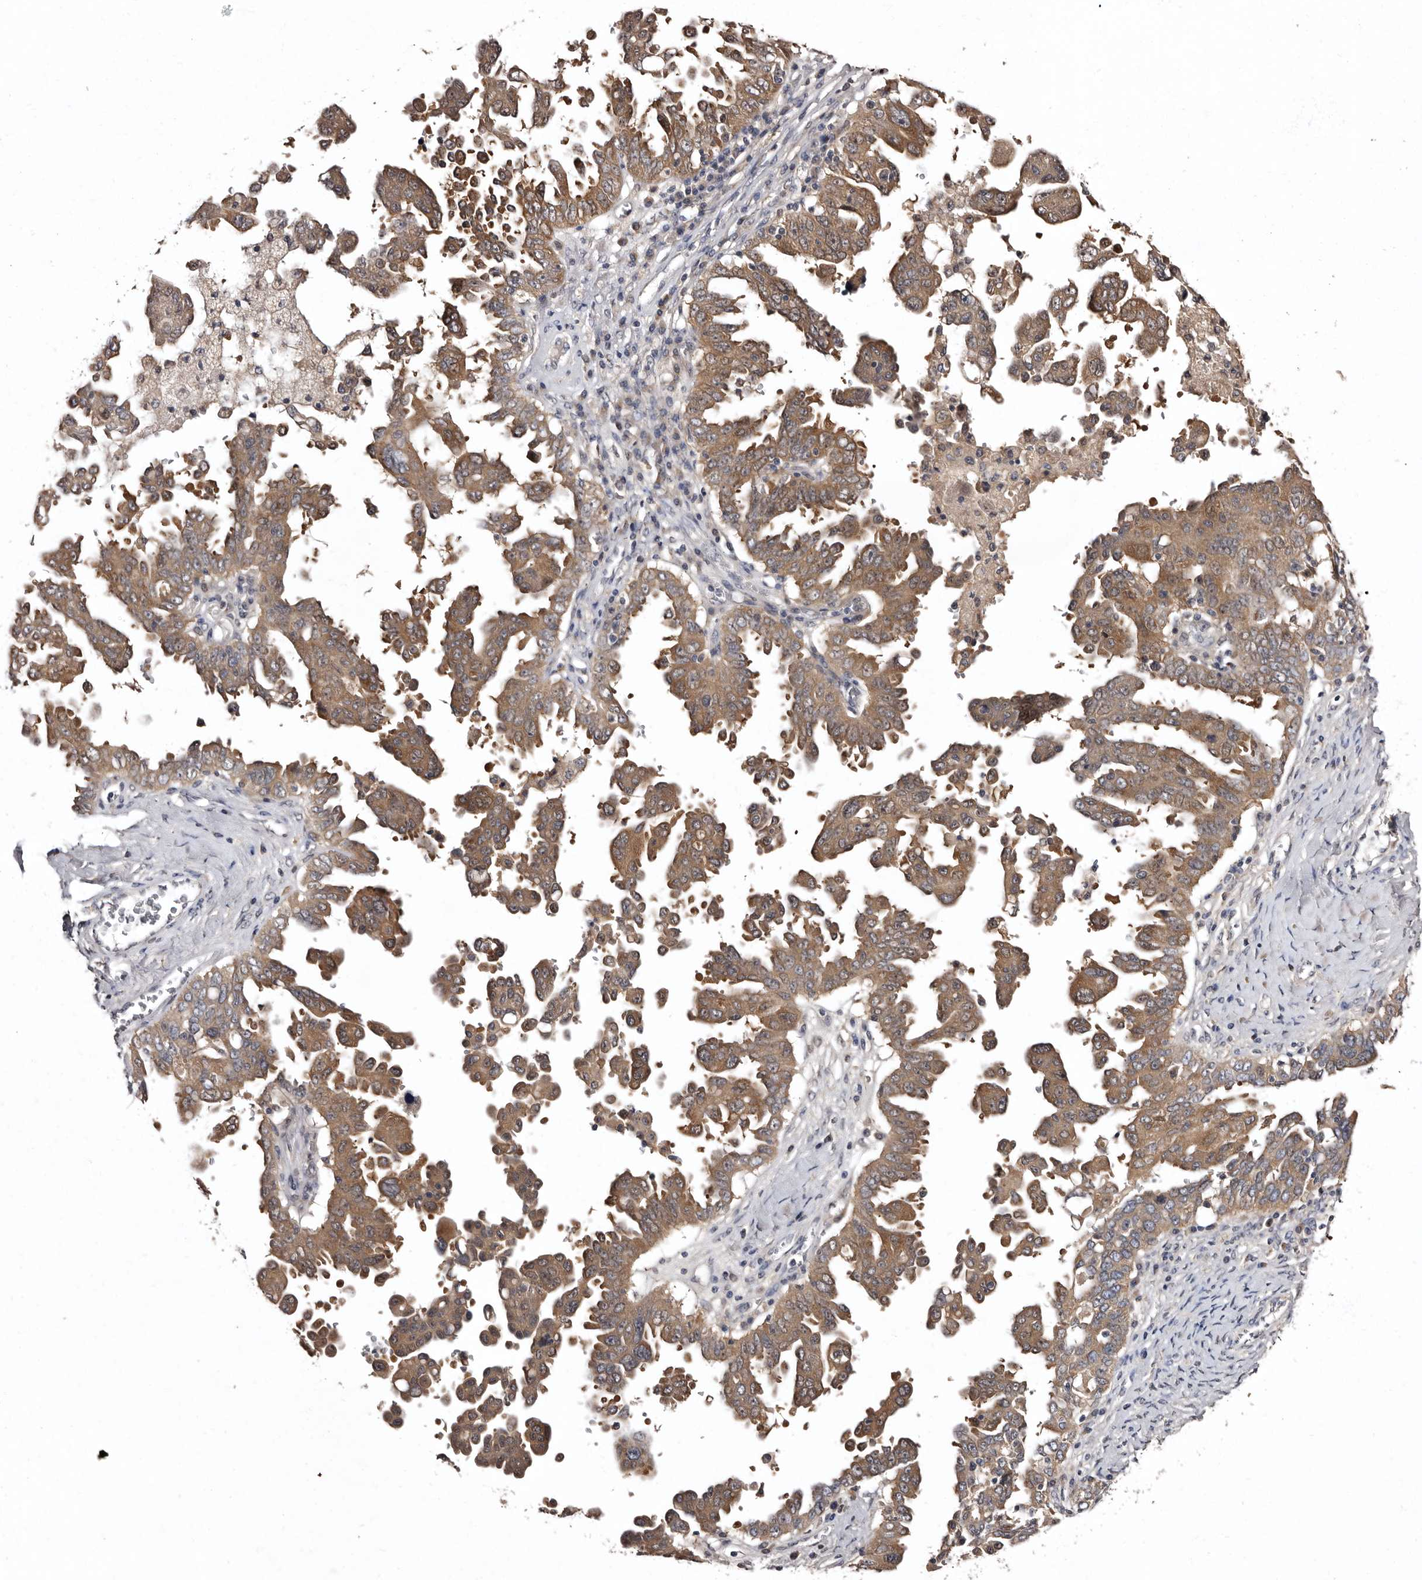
{"staining": {"intensity": "moderate", "quantity": ">75%", "location": "cytoplasmic/membranous"}, "tissue": "ovarian cancer", "cell_type": "Tumor cells", "image_type": "cancer", "snomed": [{"axis": "morphology", "description": "Carcinoma, endometroid"}, {"axis": "topography", "description": "Ovary"}], "caption": "Human ovarian endometroid carcinoma stained for a protein (brown) demonstrates moderate cytoplasmic/membranous positive staining in about >75% of tumor cells.", "gene": "FAM91A1", "patient": {"sex": "female", "age": 62}}